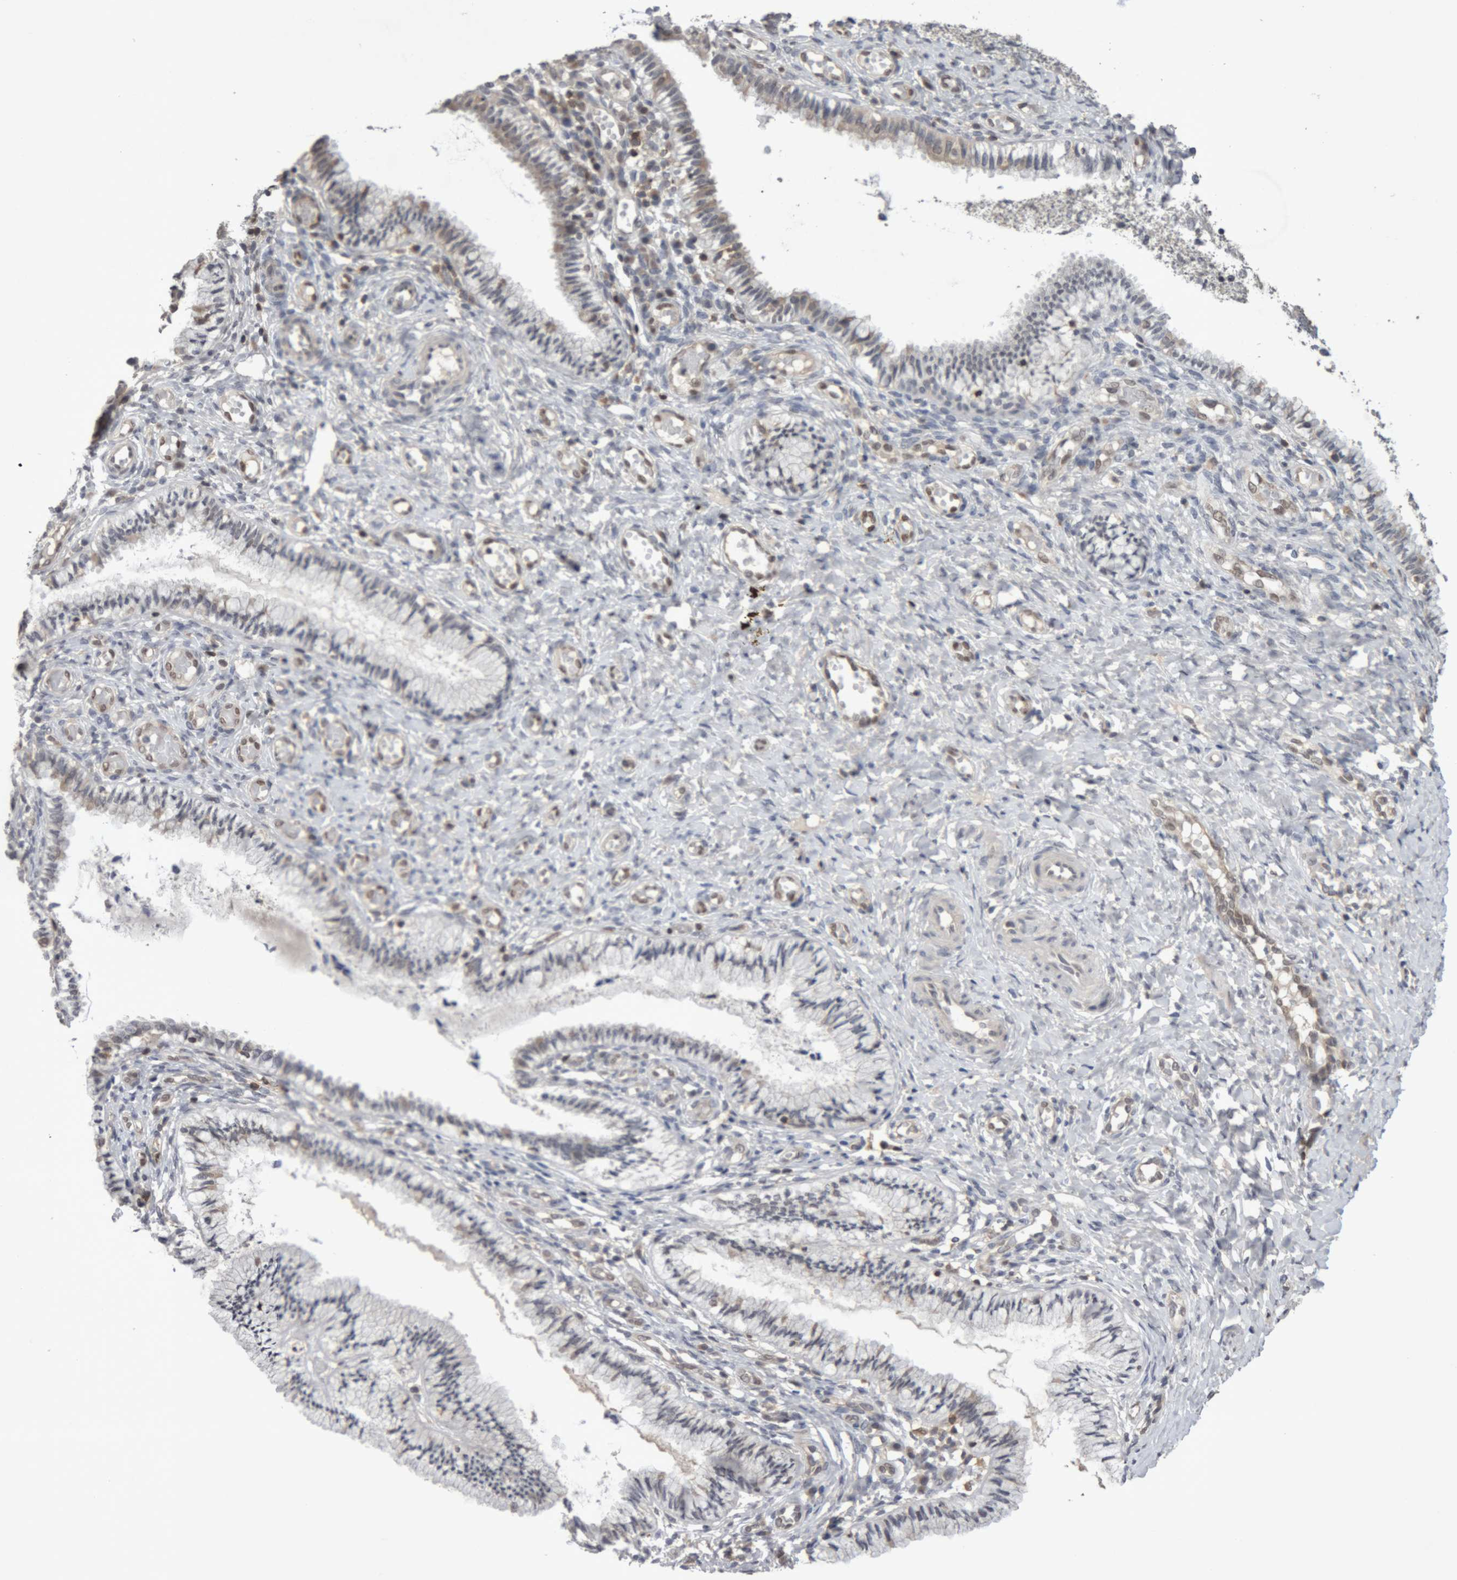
{"staining": {"intensity": "weak", "quantity": "<25%", "location": "cytoplasmic/membranous"}, "tissue": "cervix", "cell_type": "Glandular cells", "image_type": "normal", "snomed": [{"axis": "morphology", "description": "Normal tissue, NOS"}, {"axis": "topography", "description": "Cervix"}], "caption": "IHC micrograph of benign cervix stained for a protein (brown), which reveals no expression in glandular cells.", "gene": "NFATC2", "patient": {"sex": "female", "age": 27}}